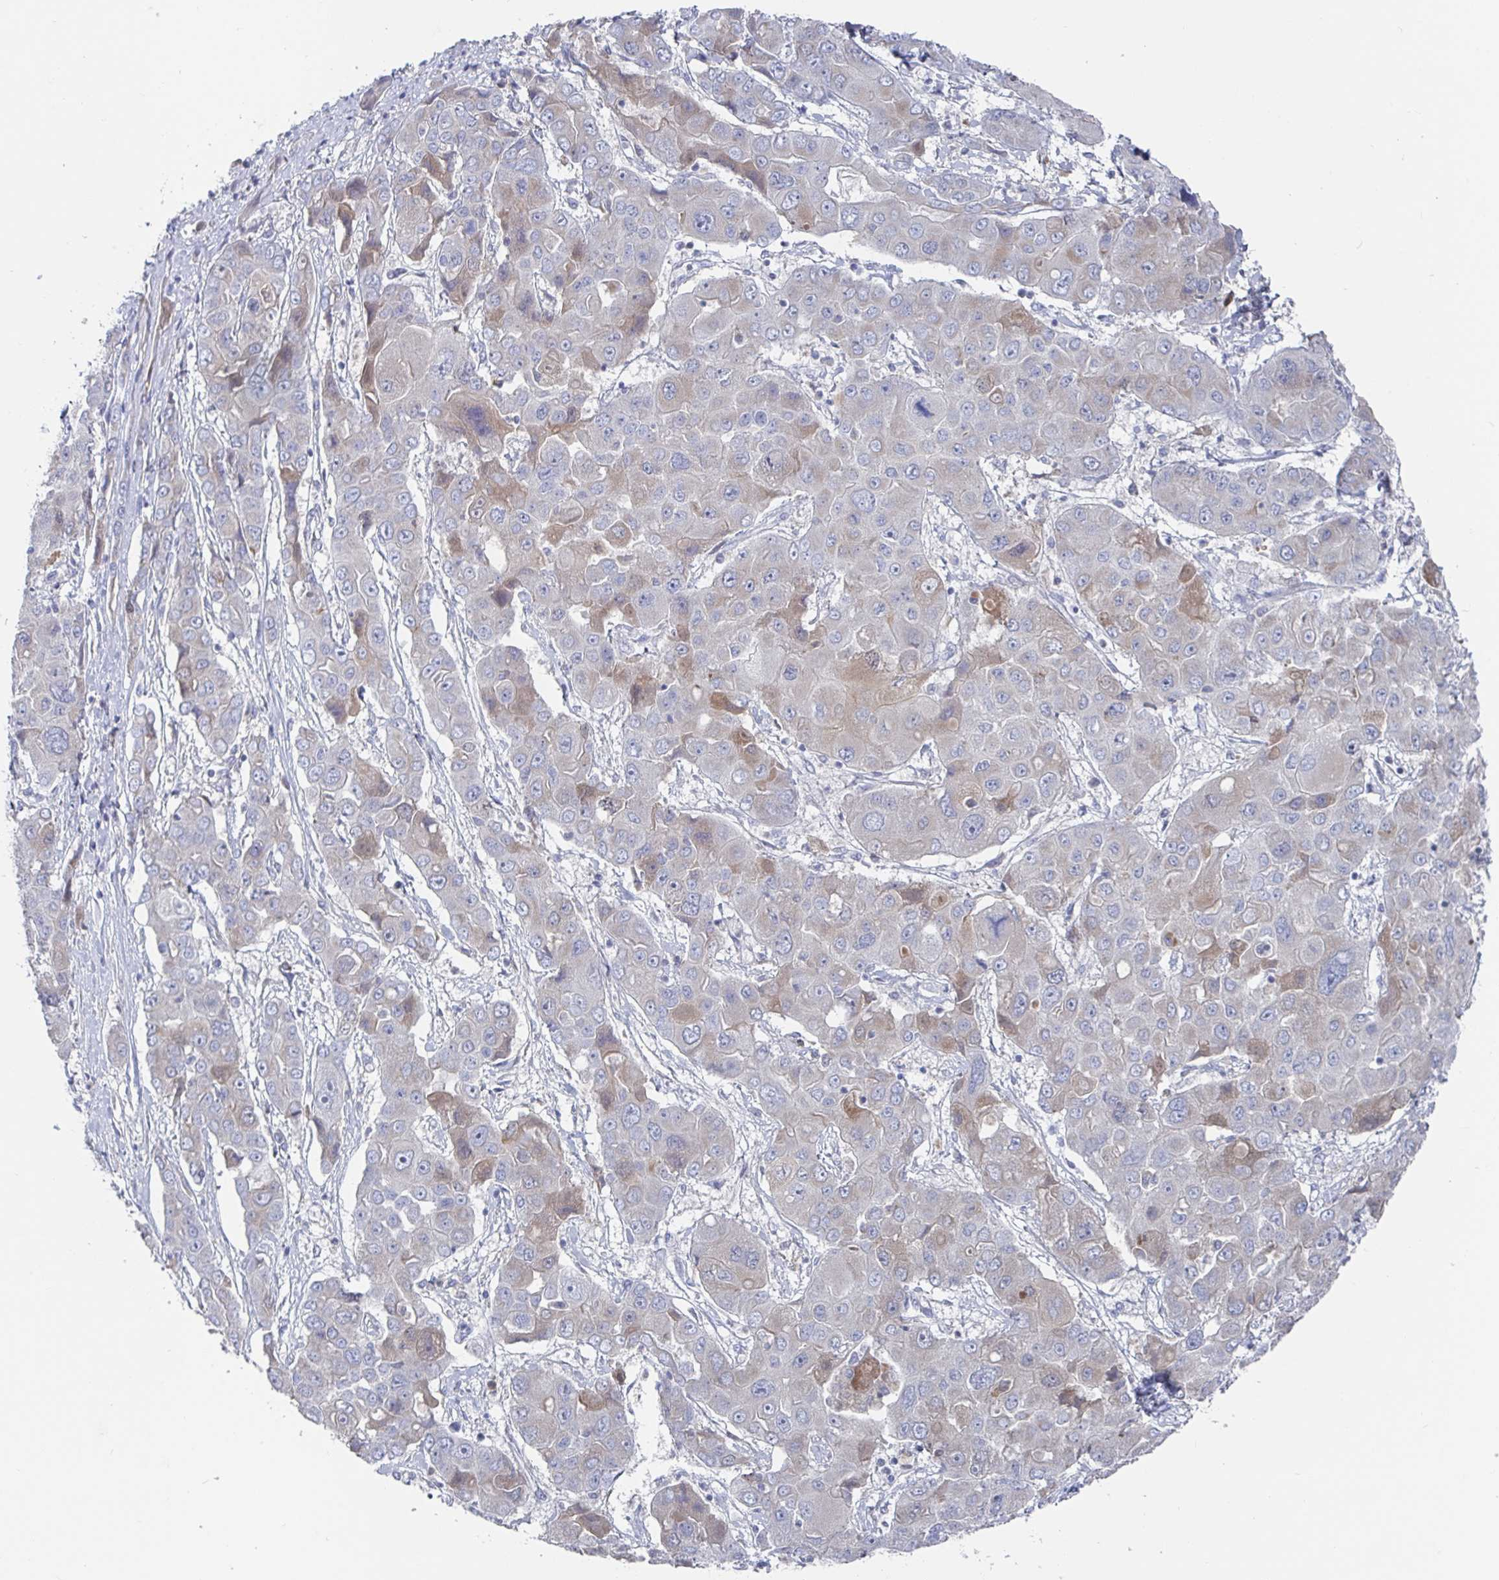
{"staining": {"intensity": "weak", "quantity": "<25%", "location": "cytoplasmic/membranous"}, "tissue": "liver cancer", "cell_type": "Tumor cells", "image_type": "cancer", "snomed": [{"axis": "morphology", "description": "Cholangiocarcinoma"}, {"axis": "topography", "description": "Liver"}], "caption": "Tumor cells show no significant protein staining in liver cholangiocarcinoma. (Stains: DAB immunohistochemistry (IHC) with hematoxylin counter stain, Microscopy: brightfield microscopy at high magnification).", "gene": "GPR148", "patient": {"sex": "male", "age": 67}}